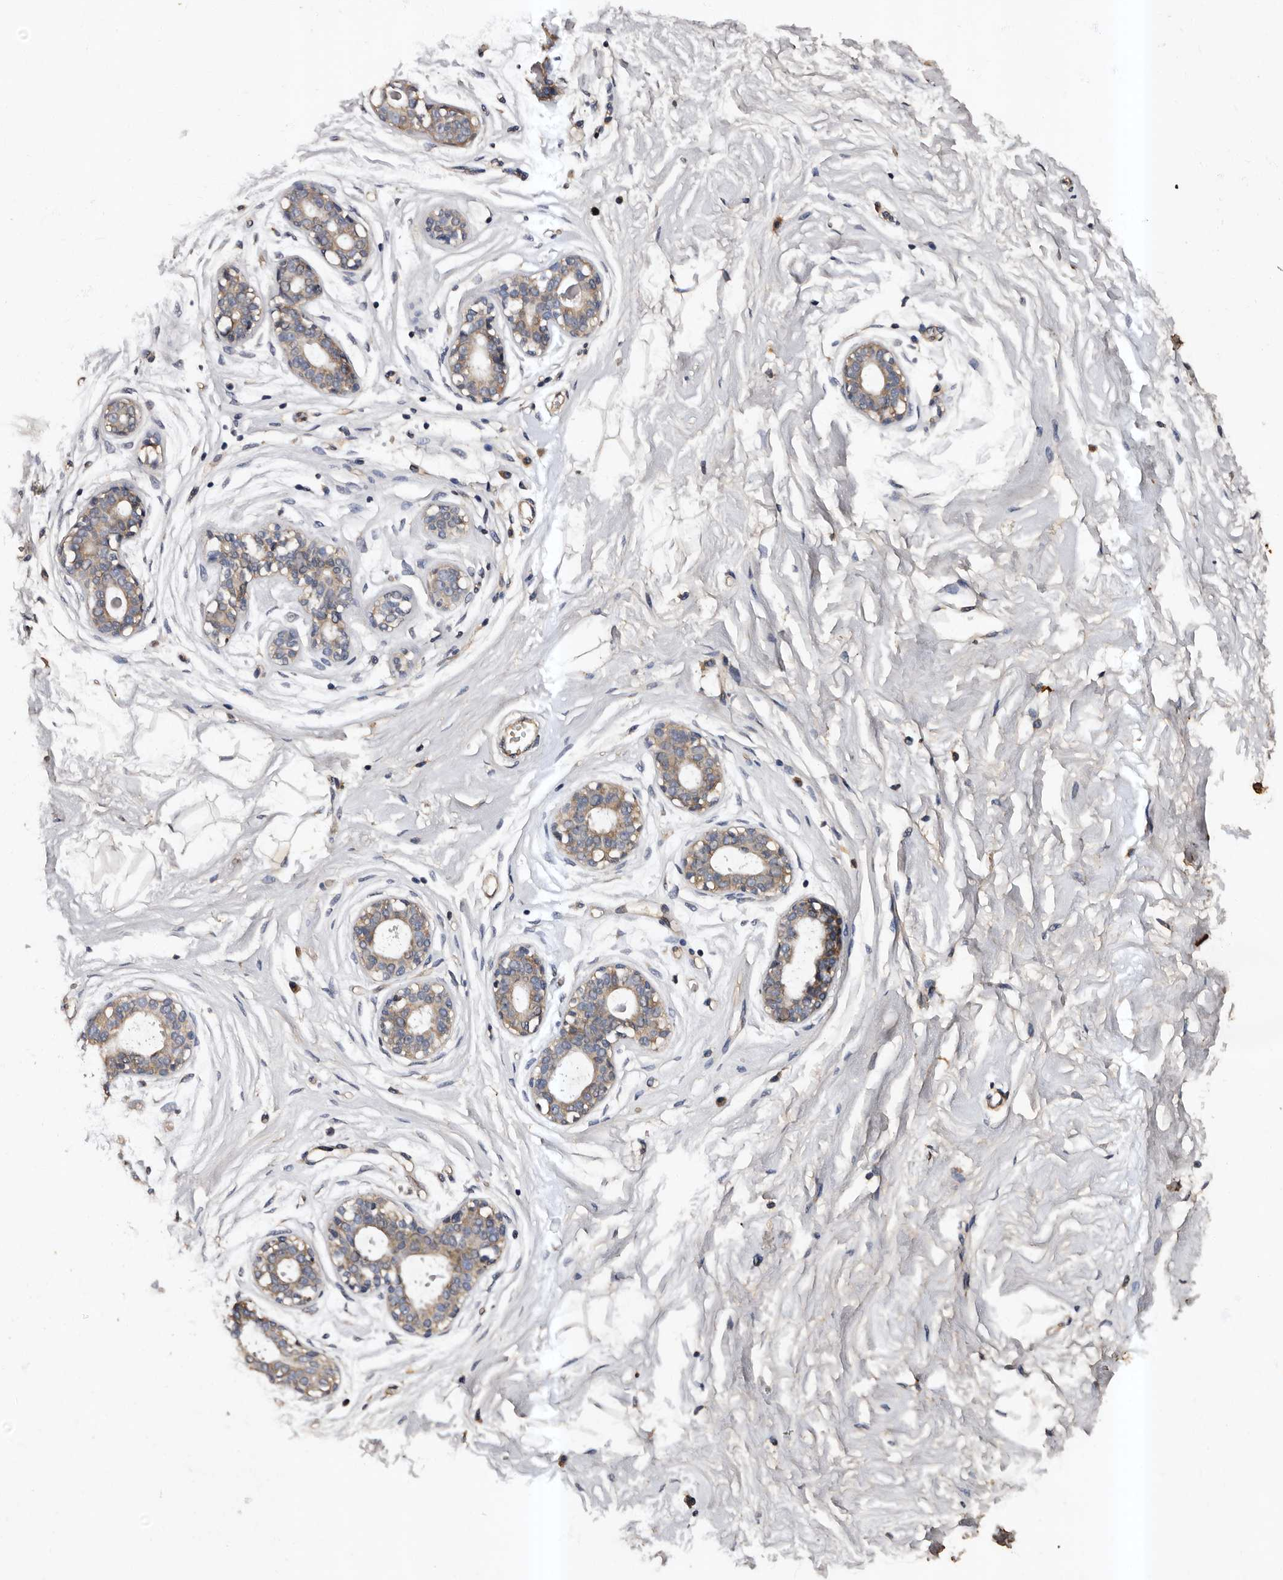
{"staining": {"intensity": "weak", "quantity": "25%-75%", "location": "cytoplasmic/membranous"}, "tissue": "breast", "cell_type": "Adipocytes", "image_type": "normal", "snomed": [{"axis": "morphology", "description": "Normal tissue, NOS"}, {"axis": "morphology", "description": "Adenoma, NOS"}, {"axis": "topography", "description": "Breast"}], "caption": "High-magnification brightfield microscopy of benign breast stained with DAB (3,3'-diaminobenzidine) (brown) and counterstained with hematoxylin (blue). adipocytes exhibit weak cytoplasmic/membranous positivity is appreciated in approximately25%-75% of cells.", "gene": "ADCK5", "patient": {"sex": "female", "age": 23}}